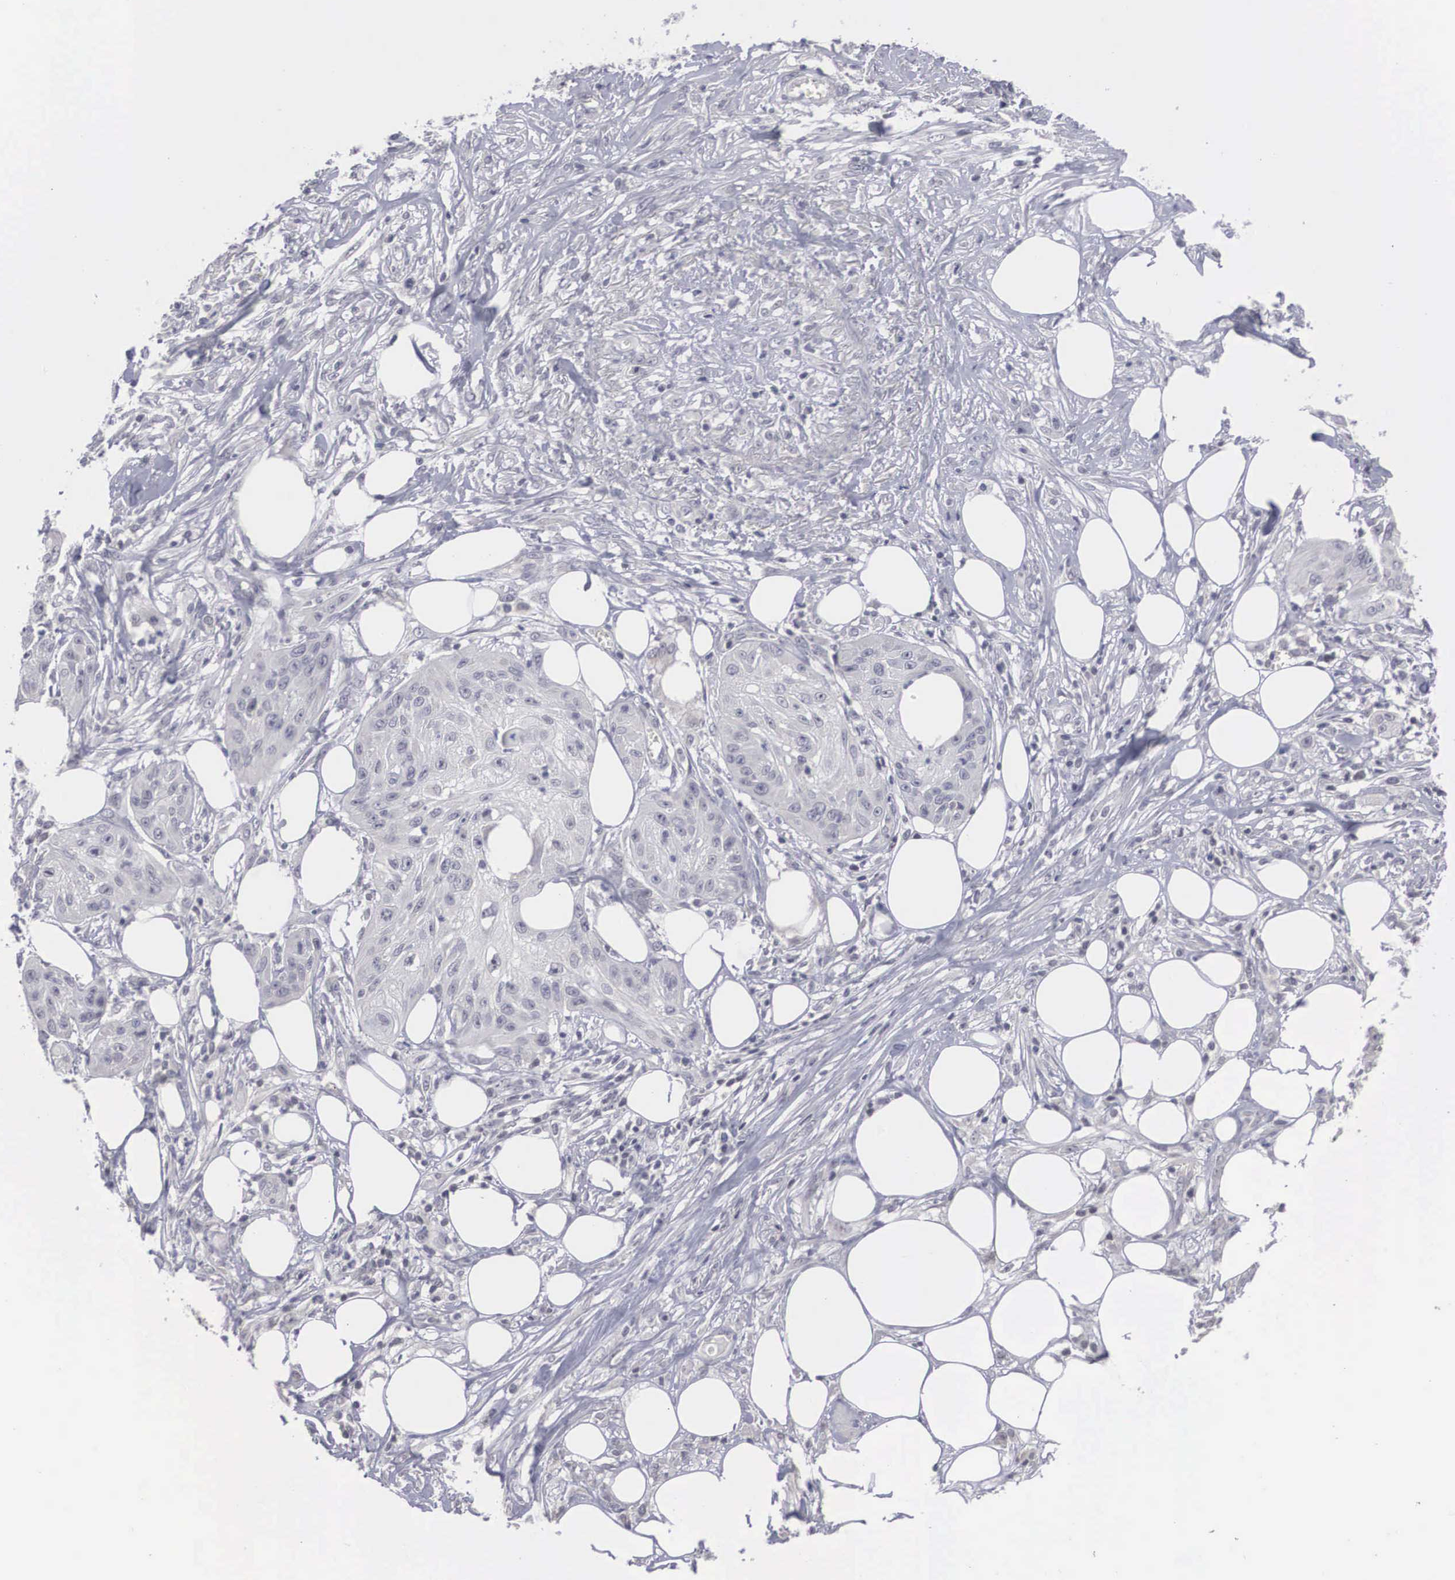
{"staining": {"intensity": "negative", "quantity": "none", "location": "none"}, "tissue": "skin cancer", "cell_type": "Tumor cells", "image_type": "cancer", "snomed": [{"axis": "morphology", "description": "Squamous cell carcinoma, NOS"}, {"axis": "topography", "description": "Skin"}], "caption": "The photomicrograph reveals no significant positivity in tumor cells of skin squamous cell carcinoma. (DAB immunohistochemistry (IHC) visualized using brightfield microscopy, high magnification).", "gene": "WDR89", "patient": {"sex": "female", "age": 88}}